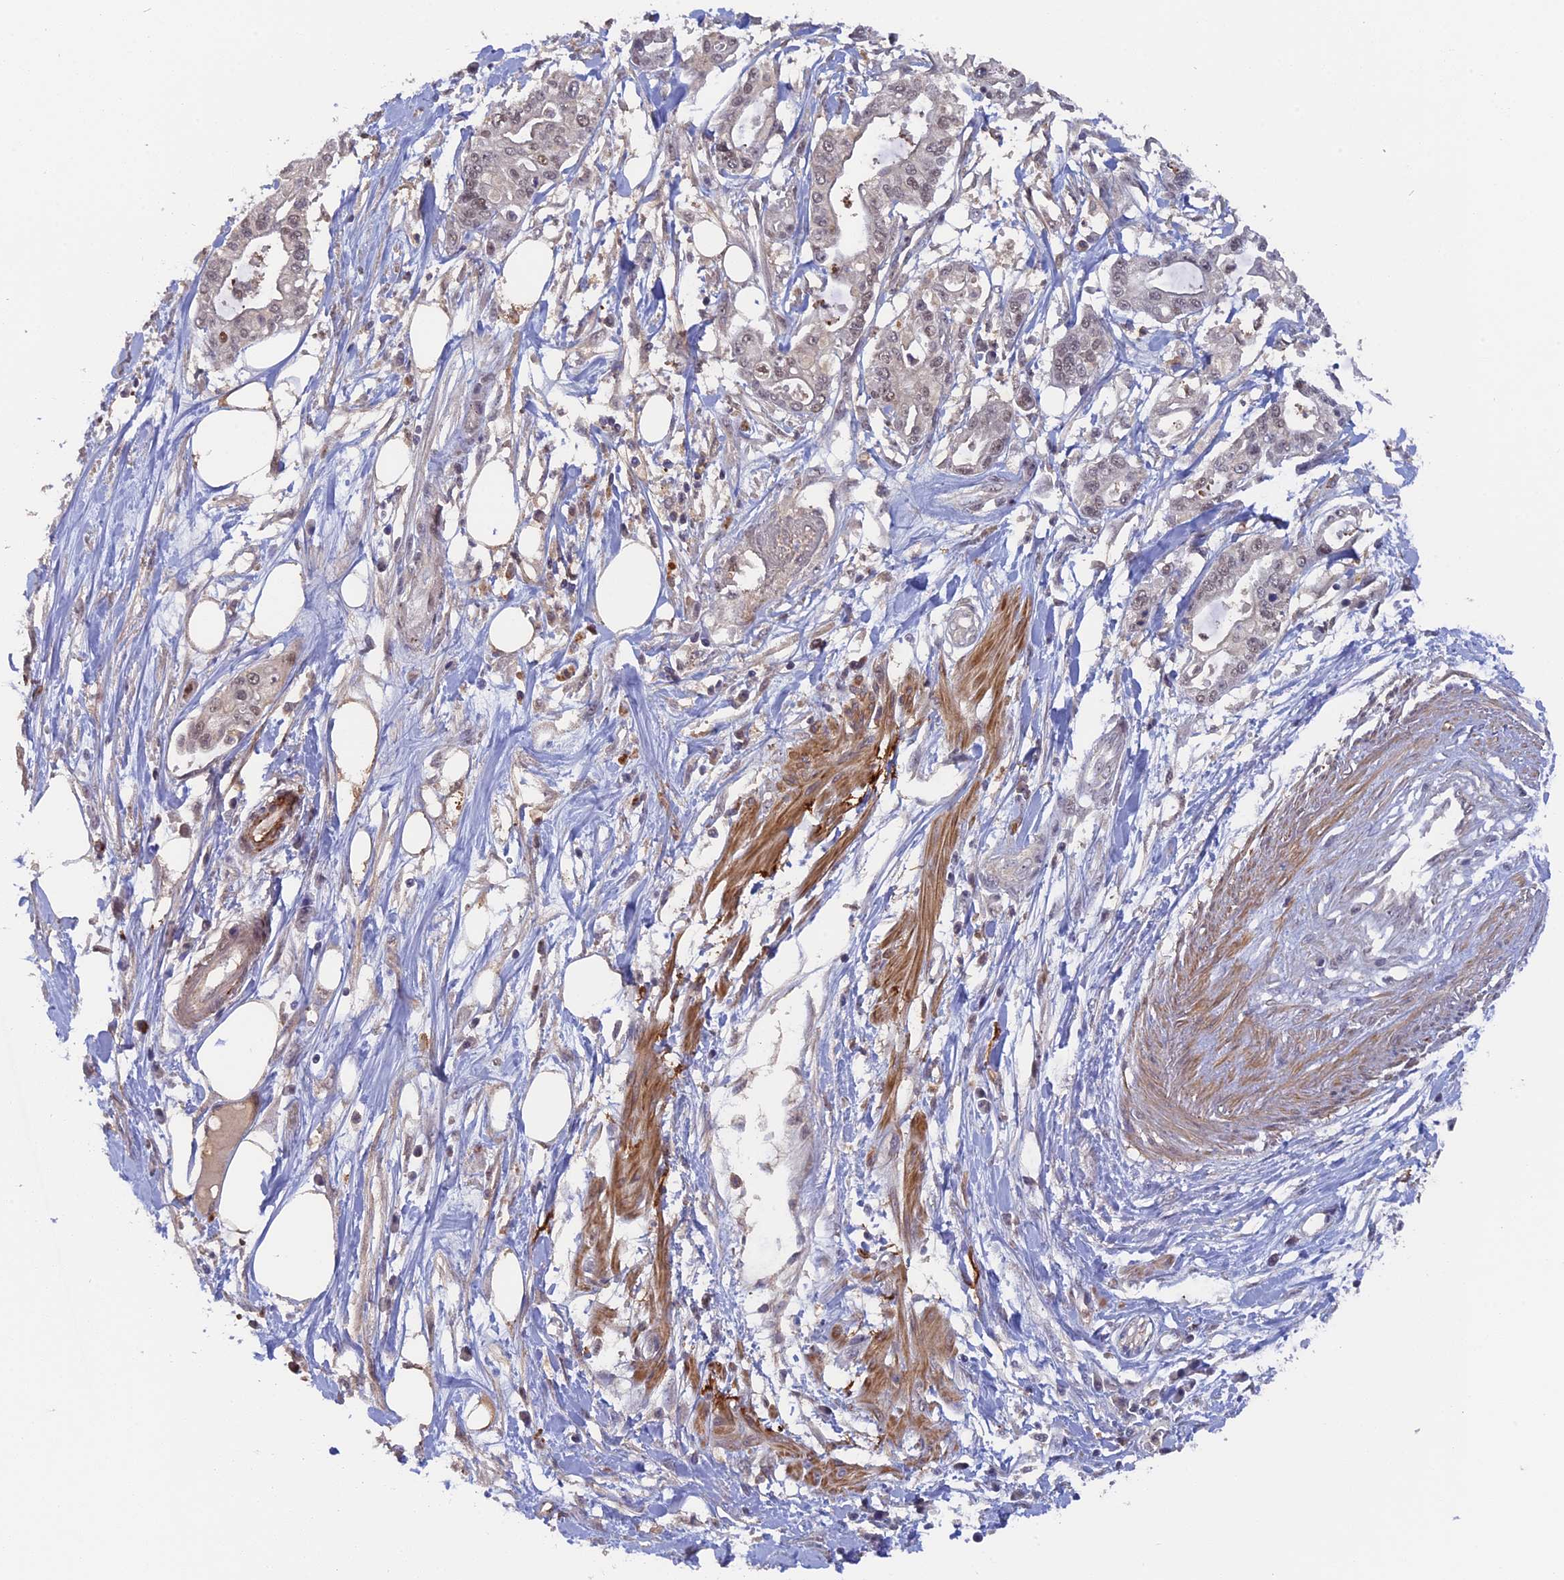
{"staining": {"intensity": "moderate", "quantity": "25%-75%", "location": "nuclear"}, "tissue": "pancreatic cancer", "cell_type": "Tumor cells", "image_type": "cancer", "snomed": [{"axis": "morphology", "description": "Adenocarcinoma, NOS"}, {"axis": "topography", "description": "Pancreas"}], "caption": "Tumor cells show medium levels of moderate nuclear positivity in about 25%-75% of cells in pancreatic cancer.", "gene": "FAM98C", "patient": {"sex": "male", "age": 68}}